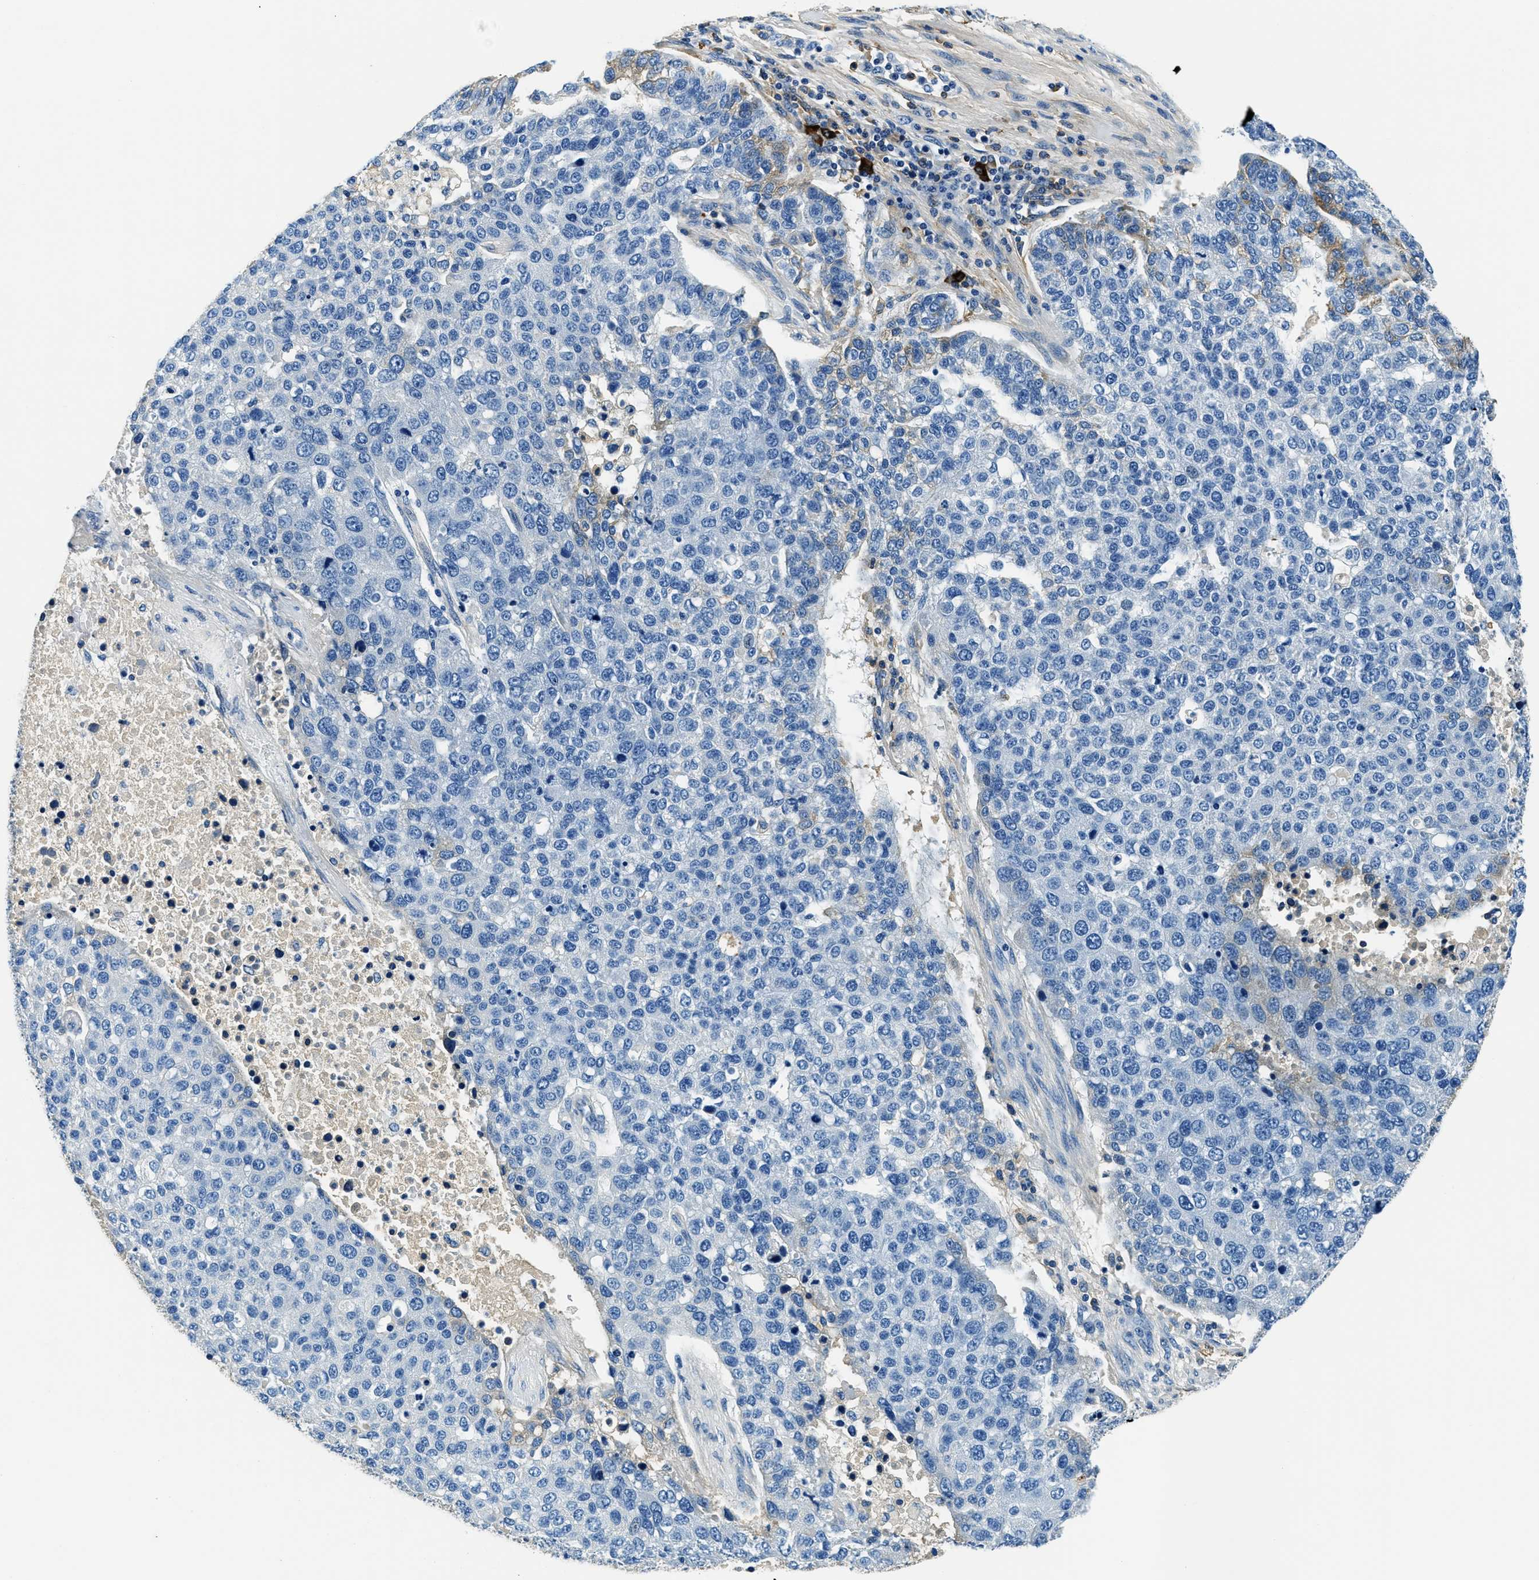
{"staining": {"intensity": "negative", "quantity": "none", "location": "none"}, "tissue": "pancreatic cancer", "cell_type": "Tumor cells", "image_type": "cancer", "snomed": [{"axis": "morphology", "description": "Adenocarcinoma, NOS"}, {"axis": "topography", "description": "Pancreas"}], "caption": "Immunohistochemistry of pancreatic cancer demonstrates no staining in tumor cells.", "gene": "TMEM186", "patient": {"sex": "female", "age": 61}}